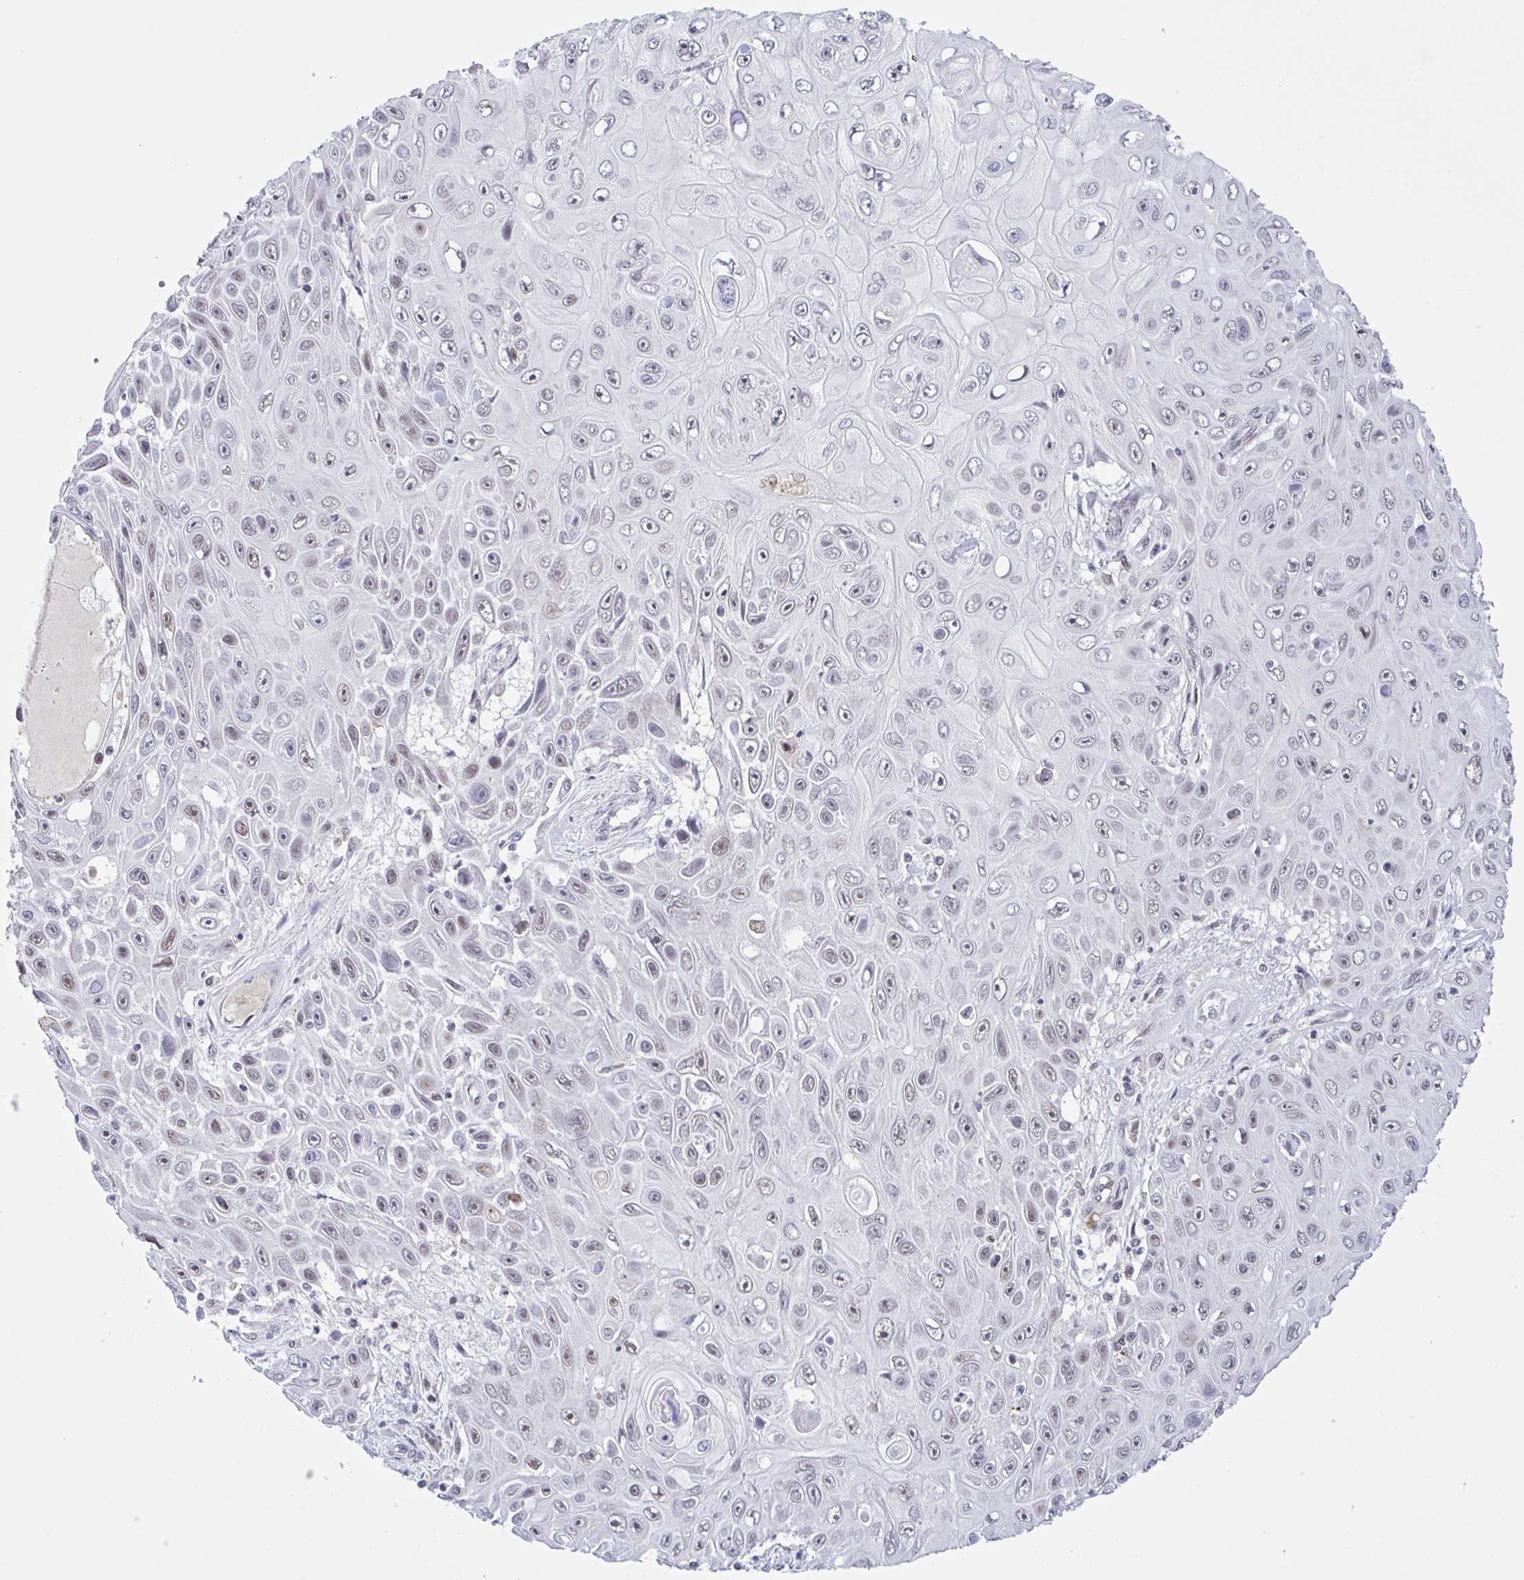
{"staining": {"intensity": "moderate", "quantity": "<25%", "location": "nuclear"}, "tissue": "skin cancer", "cell_type": "Tumor cells", "image_type": "cancer", "snomed": [{"axis": "morphology", "description": "Squamous cell carcinoma, NOS"}, {"axis": "topography", "description": "Skin"}], "caption": "This micrograph shows IHC staining of human skin squamous cell carcinoma, with low moderate nuclear expression in approximately <25% of tumor cells.", "gene": "PLG", "patient": {"sex": "male", "age": 82}}